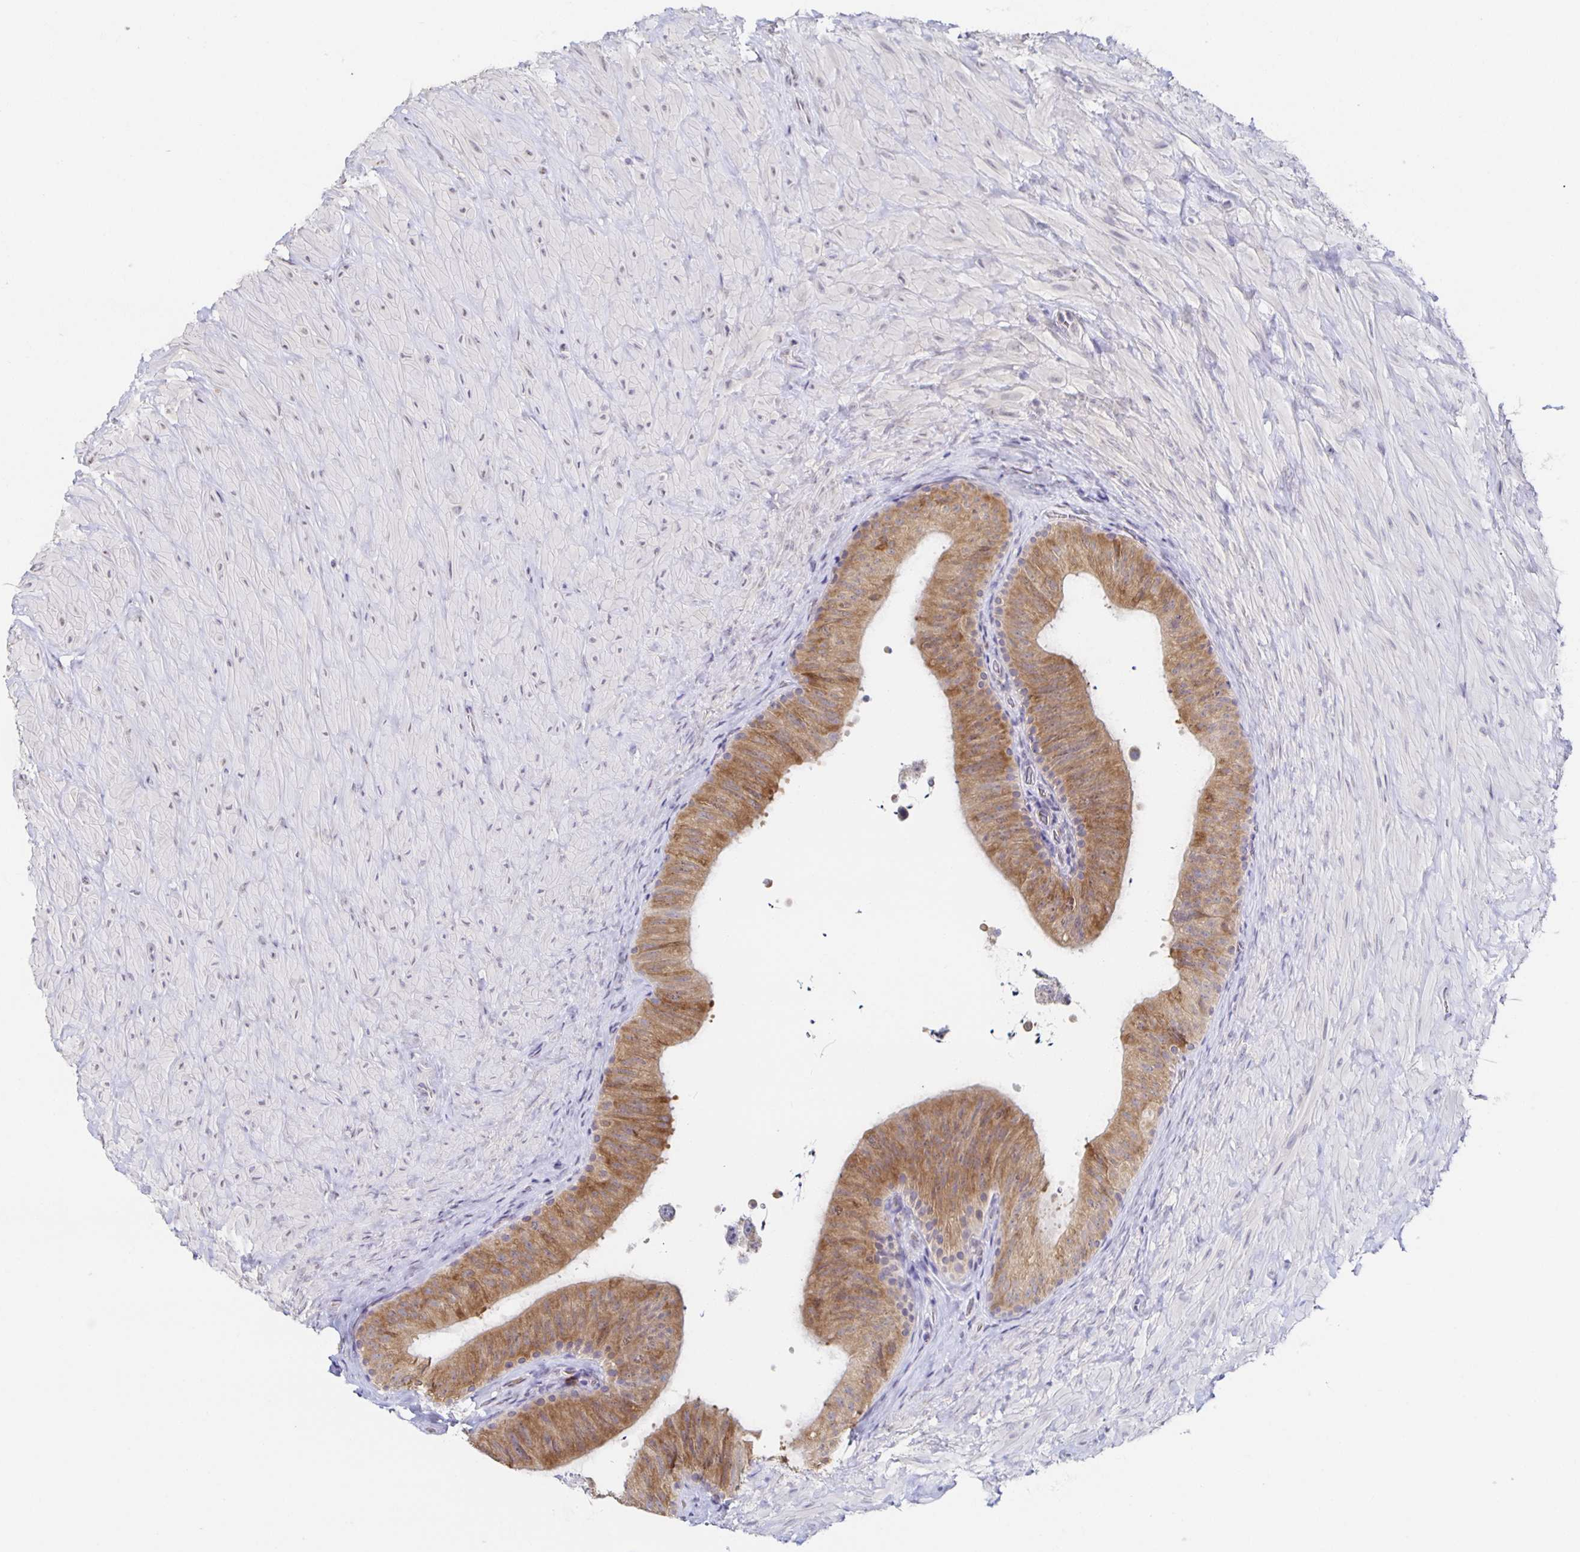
{"staining": {"intensity": "moderate", "quantity": ">75%", "location": "cytoplasmic/membranous"}, "tissue": "epididymis", "cell_type": "Glandular cells", "image_type": "normal", "snomed": [{"axis": "morphology", "description": "Normal tissue, NOS"}, {"axis": "topography", "description": "Epididymis, spermatic cord, NOS"}, {"axis": "topography", "description": "Epididymis"}], "caption": "This is a histology image of IHC staining of normal epididymis, which shows moderate staining in the cytoplasmic/membranous of glandular cells.", "gene": "BAD", "patient": {"sex": "male", "age": 31}}